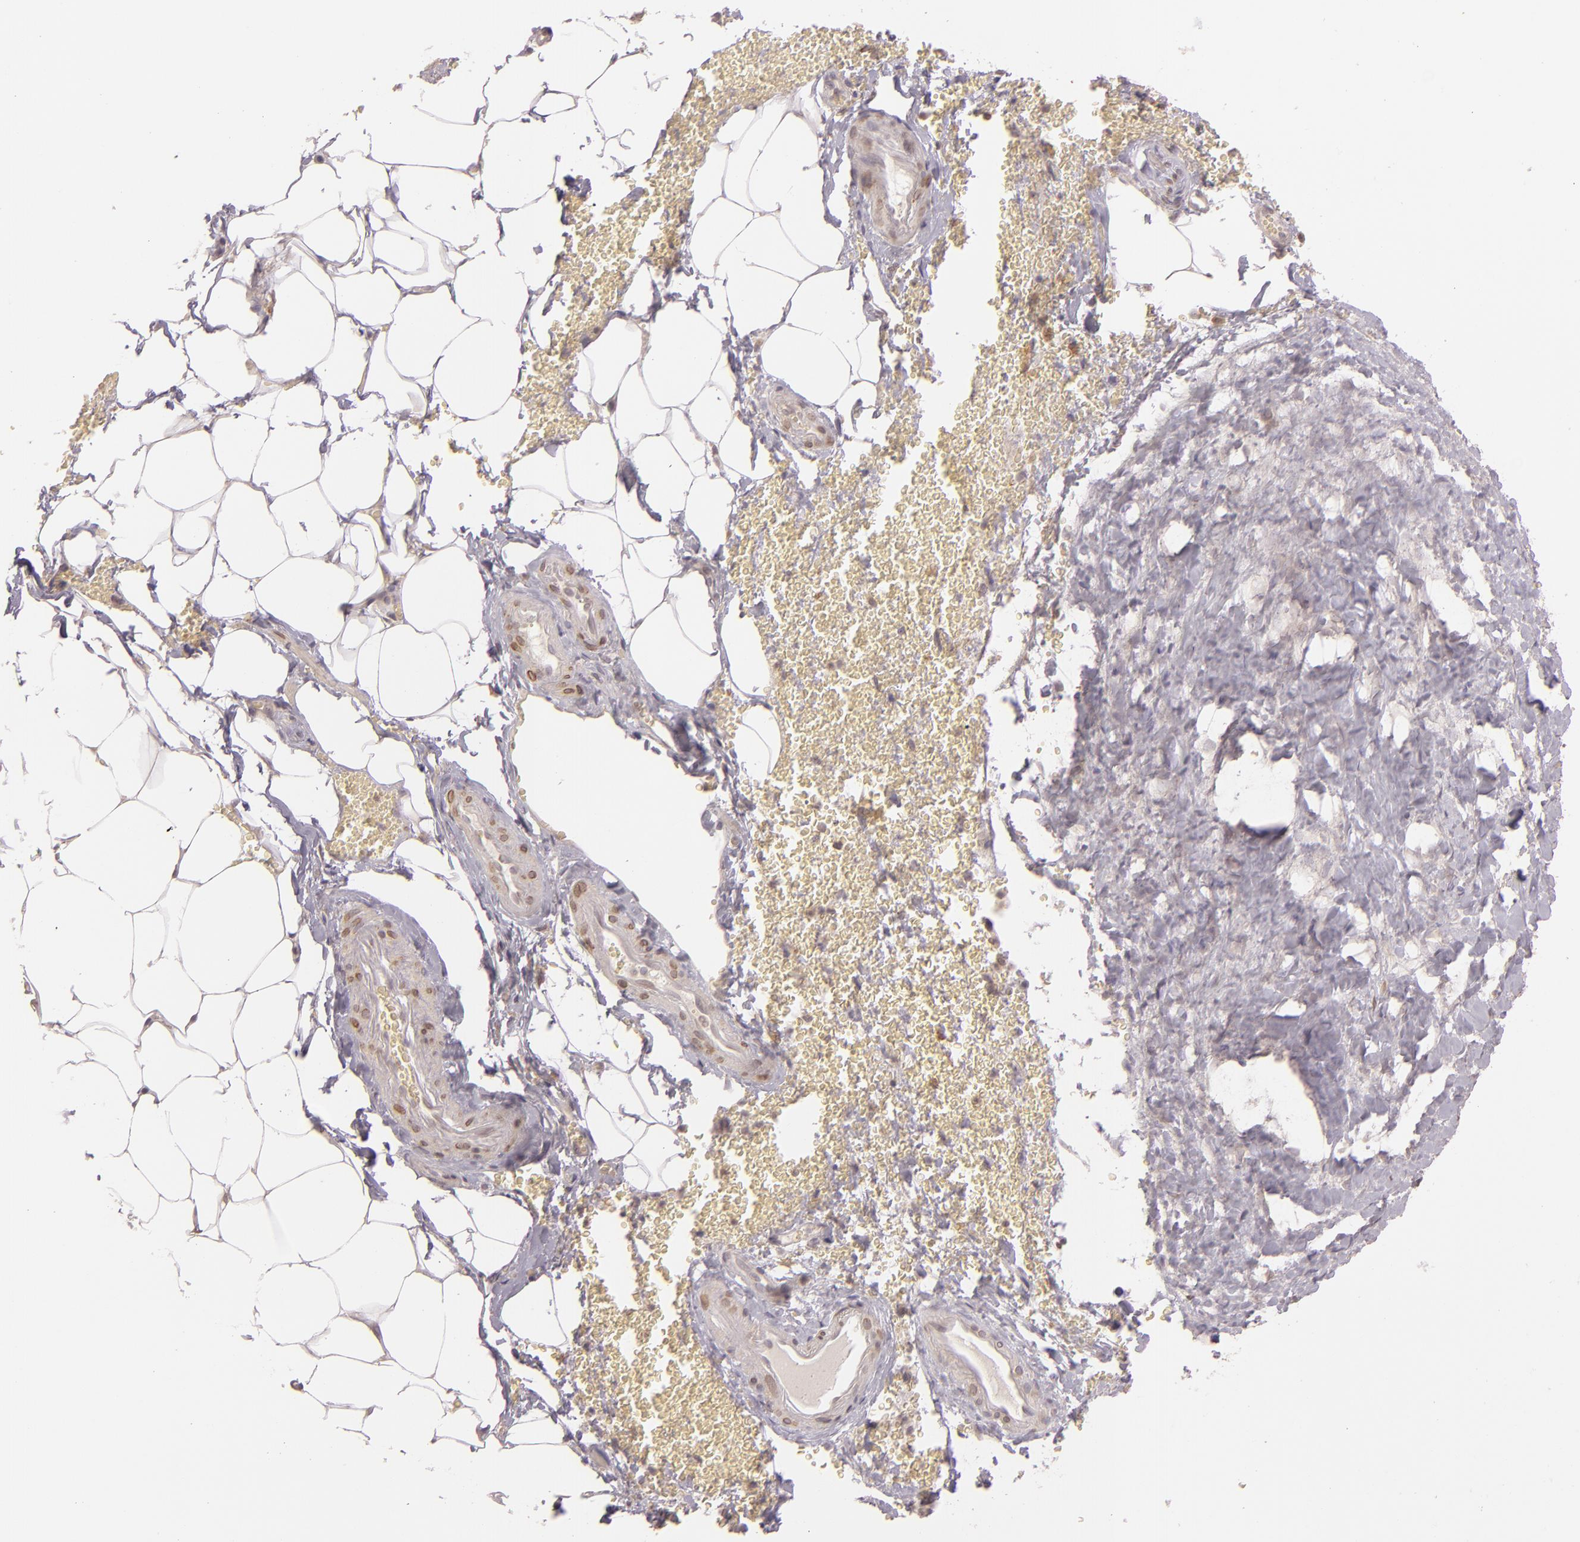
{"staining": {"intensity": "weak", "quantity": ">75%", "location": "cytoplasmic/membranous"}, "tissue": "adrenal gland", "cell_type": "Glandular cells", "image_type": "normal", "snomed": [{"axis": "morphology", "description": "Normal tissue, NOS"}, {"axis": "topography", "description": "Adrenal gland"}], "caption": "Brown immunohistochemical staining in benign adrenal gland displays weak cytoplasmic/membranous positivity in approximately >75% of glandular cells.", "gene": "LGMN", "patient": {"sex": "female", "age": 71}}